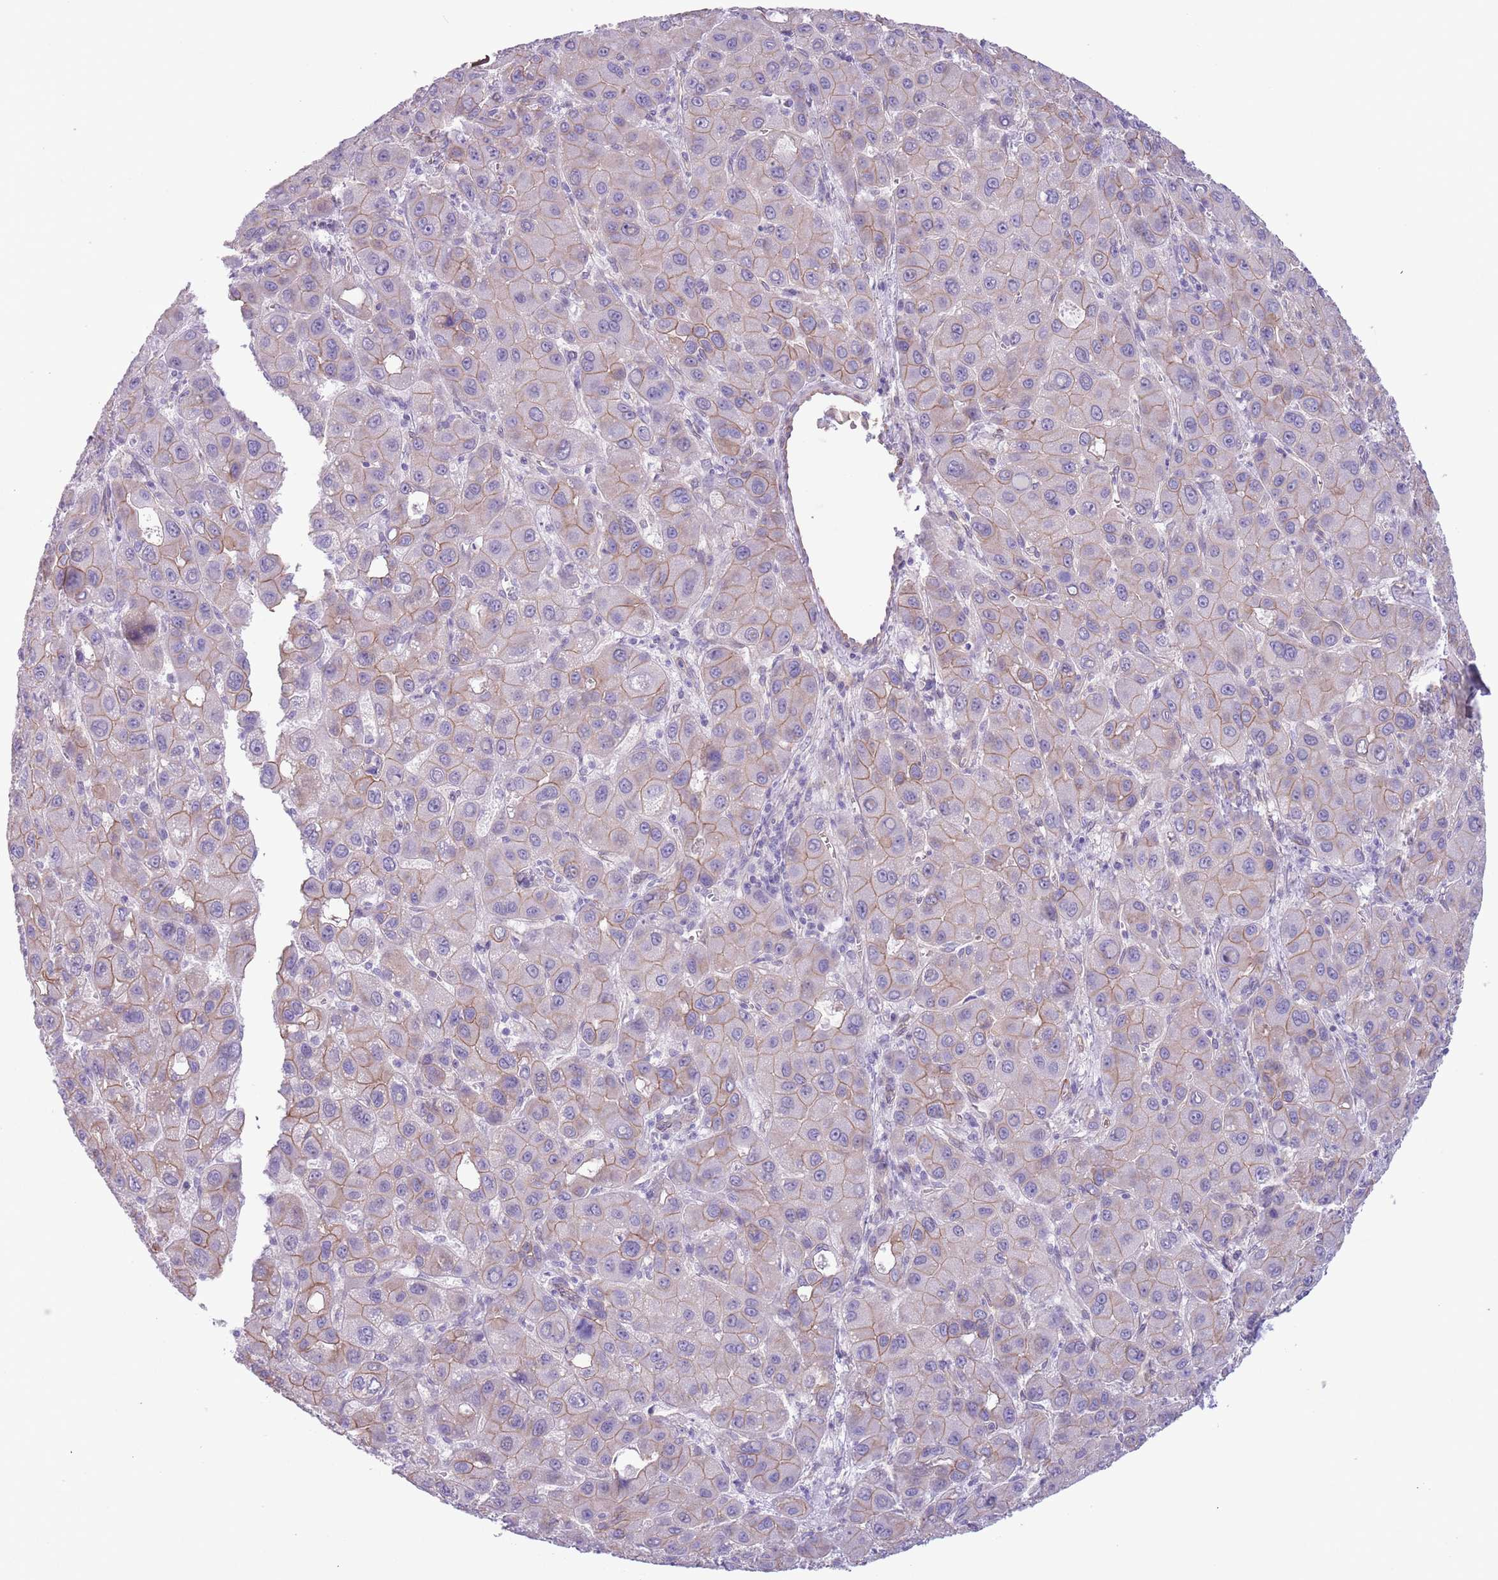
{"staining": {"intensity": "moderate", "quantity": "25%-75%", "location": "cytoplasmic/membranous"}, "tissue": "liver cancer", "cell_type": "Tumor cells", "image_type": "cancer", "snomed": [{"axis": "morphology", "description": "Carcinoma, Hepatocellular, NOS"}, {"axis": "topography", "description": "Liver"}], "caption": "This photomicrograph displays immunohistochemistry (IHC) staining of liver cancer, with medium moderate cytoplasmic/membranous expression in approximately 25%-75% of tumor cells.", "gene": "RBP3", "patient": {"sex": "male", "age": 55}}